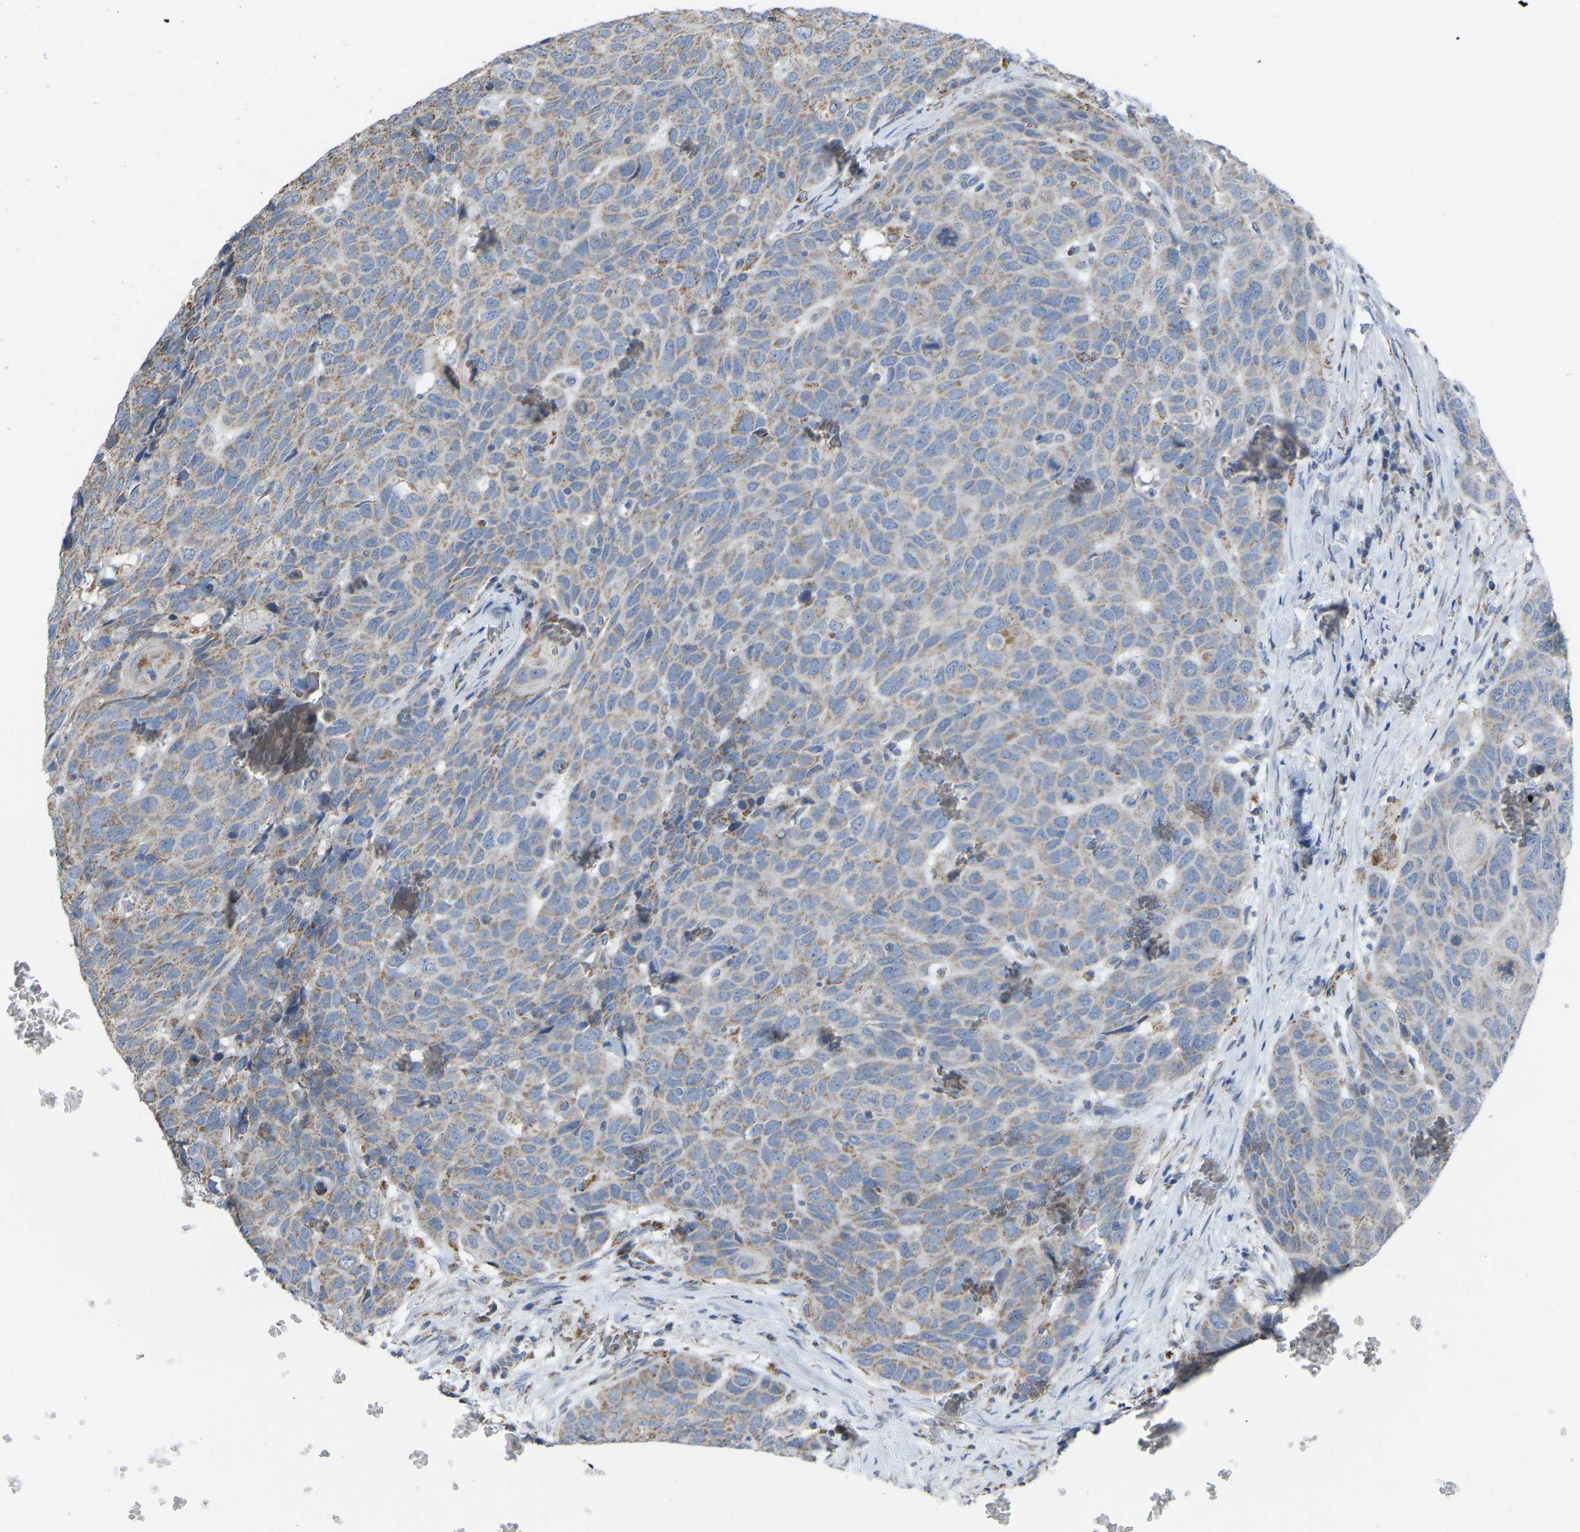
{"staining": {"intensity": "weak", "quantity": ">75%", "location": "cytoplasmic/membranous"}, "tissue": "head and neck cancer", "cell_type": "Tumor cells", "image_type": "cancer", "snomed": [{"axis": "morphology", "description": "Squamous cell carcinoma, NOS"}, {"axis": "topography", "description": "Head-Neck"}], "caption": "IHC micrograph of human squamous cell carcinoma (head and neck) stained for a protein (brown), which exhibits low levels of weak cytoplasmic/membranous expression in about >75% of tumor cells.", "gene": "BCL10", "patient": {"sex": "male", "age": 66}}